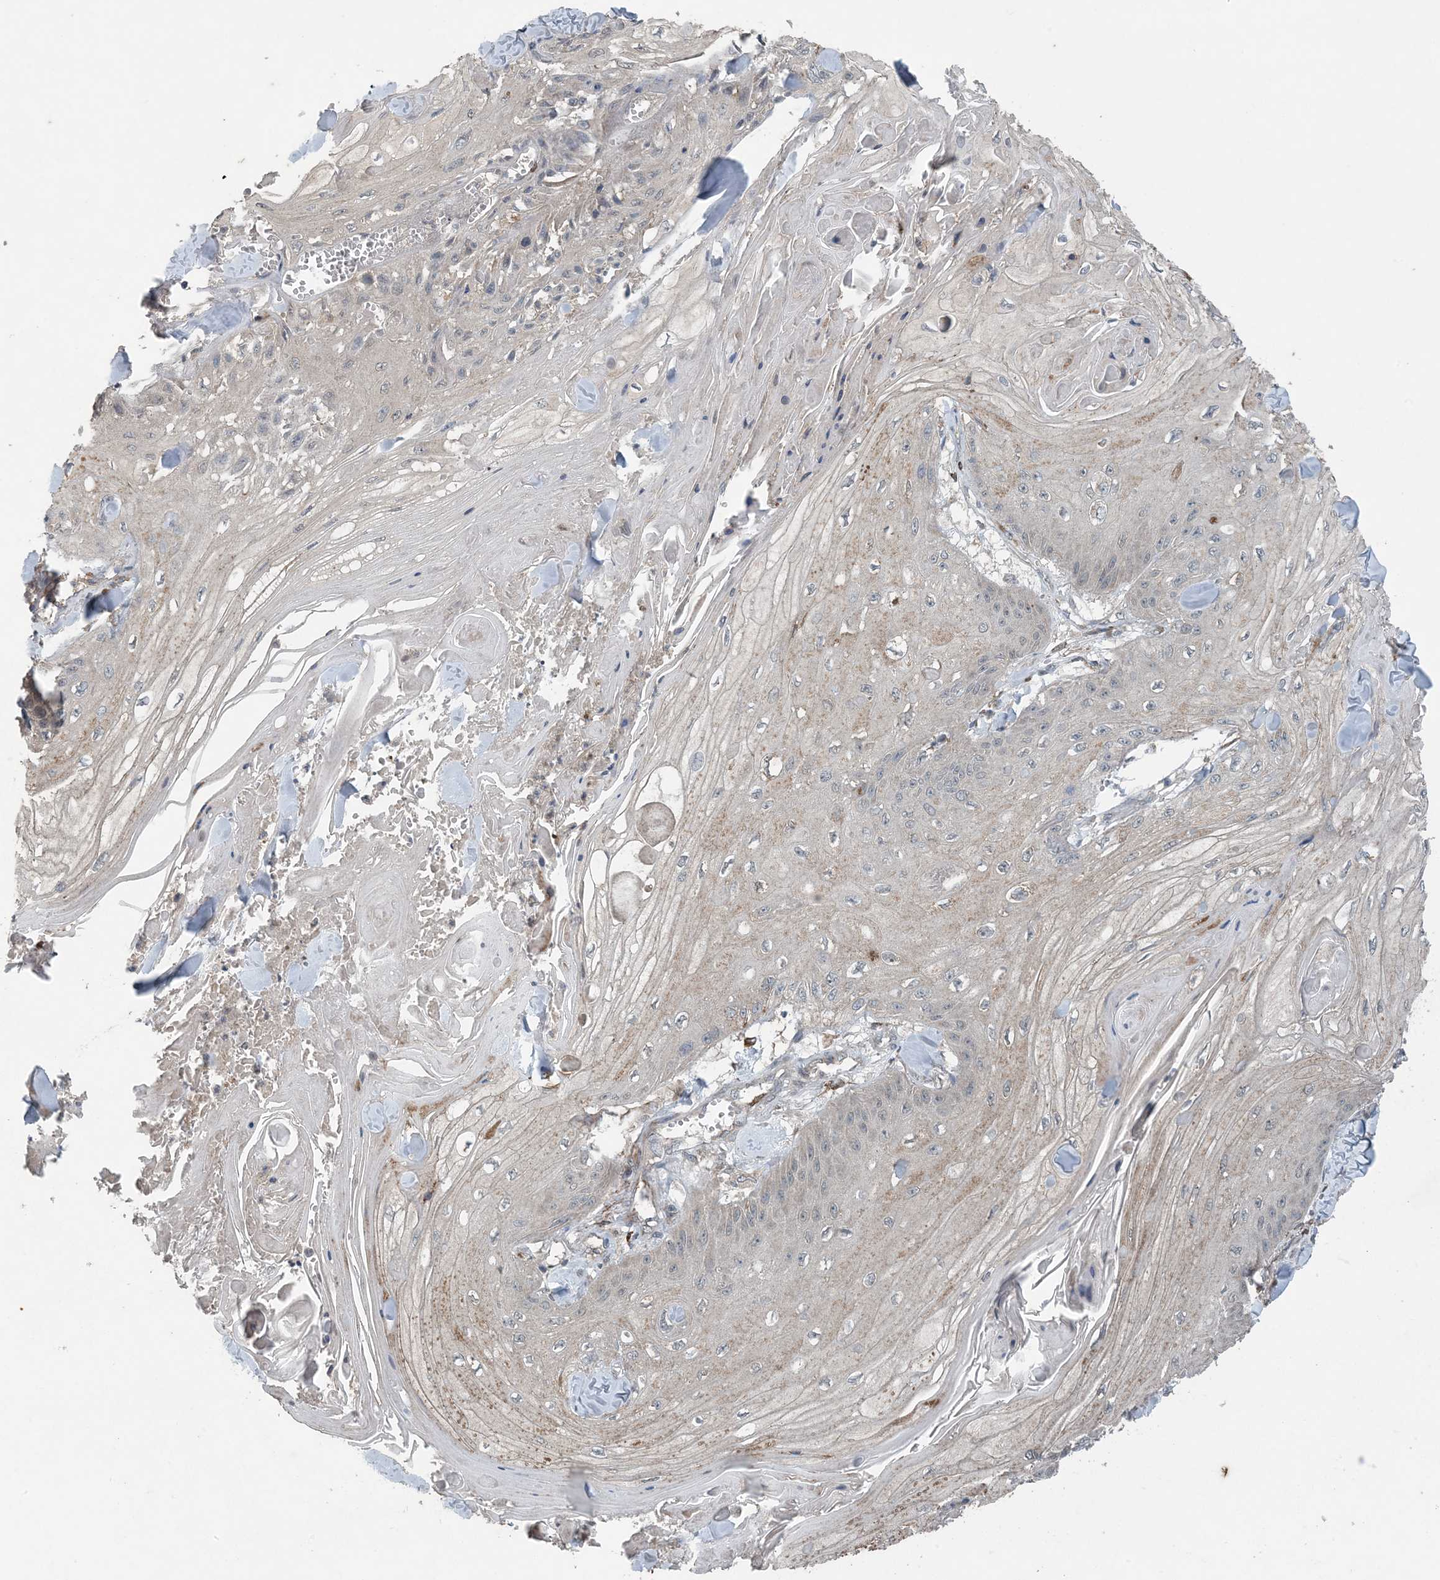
{"staining": {"intensity": "negative", "quantity": "none", "location": "none"}, "tissue": "skin cancer", "cell_type": "Tumor cells", "image_type": "cancer", "snomed": [{"axis": "morphology", "description": "Squamous cell carcinoma, NOS"}, {"axis": "topography", "description": "Skin"}], "caption": "There is no significant staining in tumor cells of skin cancer (squamous cell carcinoma).", "gene": "MYO9B", "patient": {"sex": "male", "age": 74}}